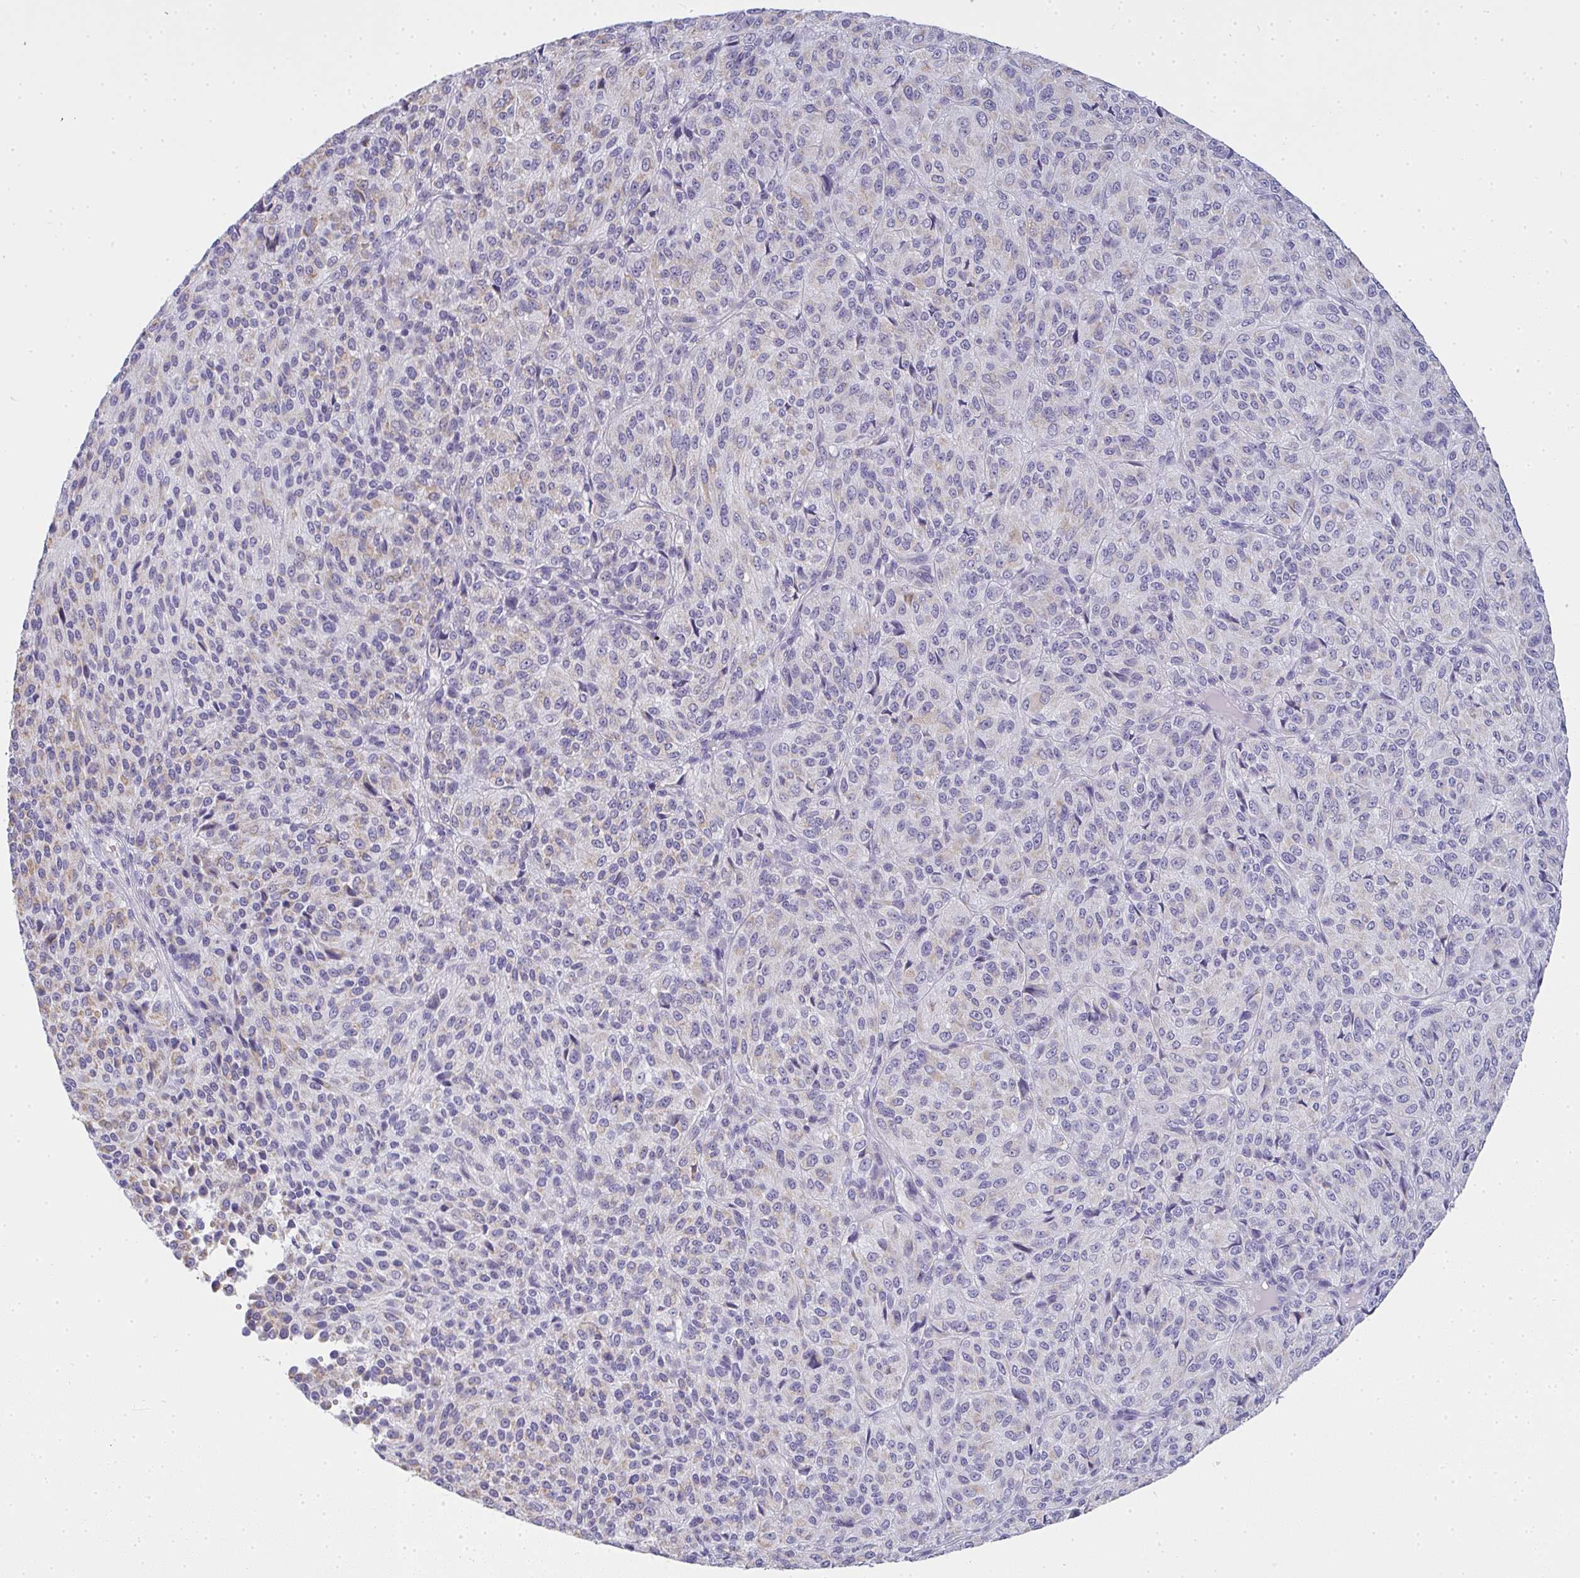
{"staining": {"intensity": "negative", "quantity": "none", "location": "none"}, "tissue": "melanoma", "cell_type": "Tumor cells", "image_type": "cancer", "snomed": [{"axis": "morphology", "description": "Malignant melanoma, Metastatic site"}, {"axis": "topography", "description": "Brain"}], "caption": "A photomicrograph of malignant melanoma (metastatic site) stained for a protein shows no brown staining in tumor cells. (Stains: DAB (3,3'-diaminobenzidine) immunohistochemistry (IHC) with hematoxylin counter stain, Microscopy: brightfield microscopy at high magnification).", "gene": "GSDMB", "patient": {"sex": "female", "age": 56}}